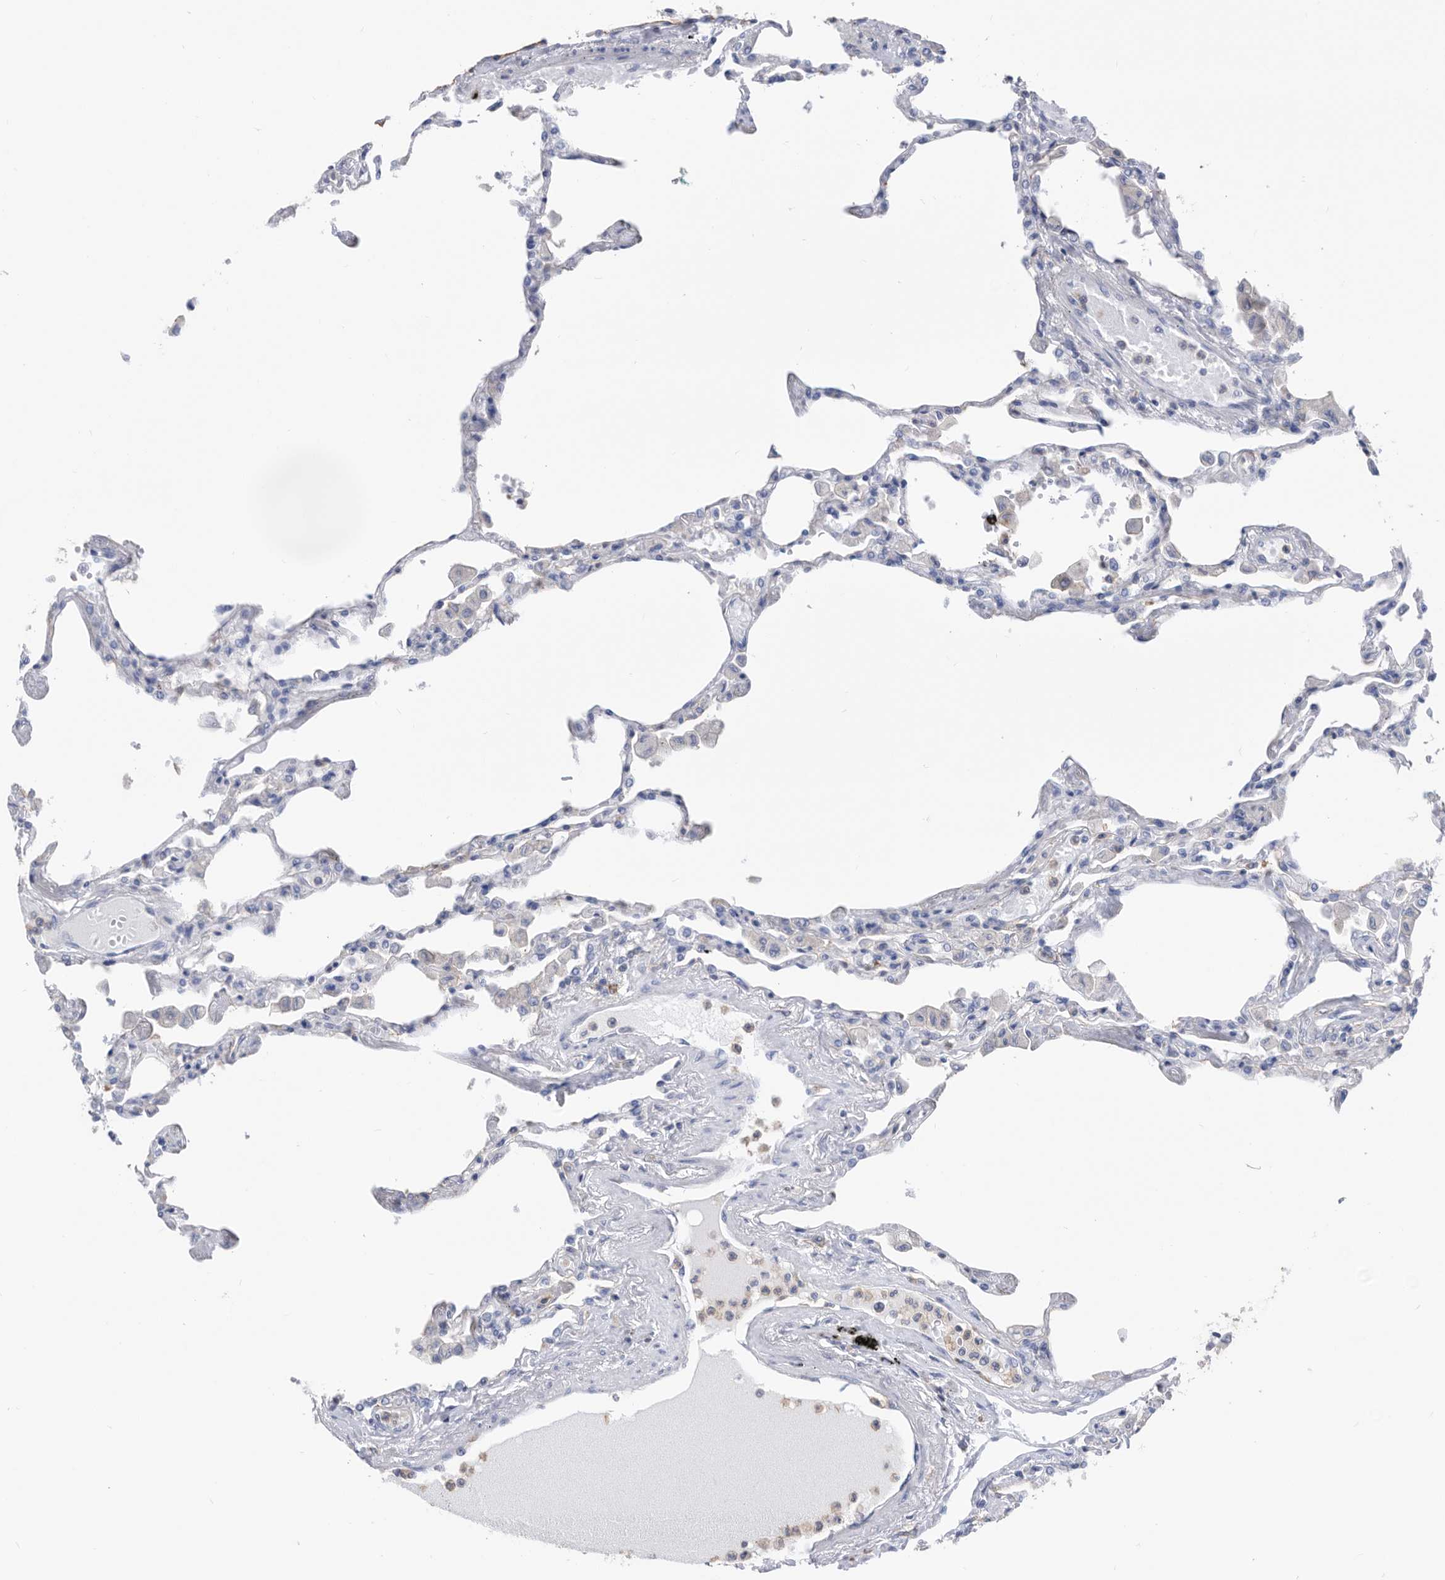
{"staining": {"intensity": "negative", "quantity": "none", "location": "none"}, "tissue": "lung", "cell_type": "Alveolar cells", "image_type": "normal", "snomed": [{"axis": "morphology", "description": "Normal tissue, NOS"}, {"axis": "topography", "description": "Bronchus"}, {"axis": "topography", "description": "Lung"}], "caption": "IHC histopathology image of benign human lung stained for a protein (brown), which reveals no expression in alveolar cells.", "gene": "MS4A4A", "patient": {"sex": "female", "age": 49}}